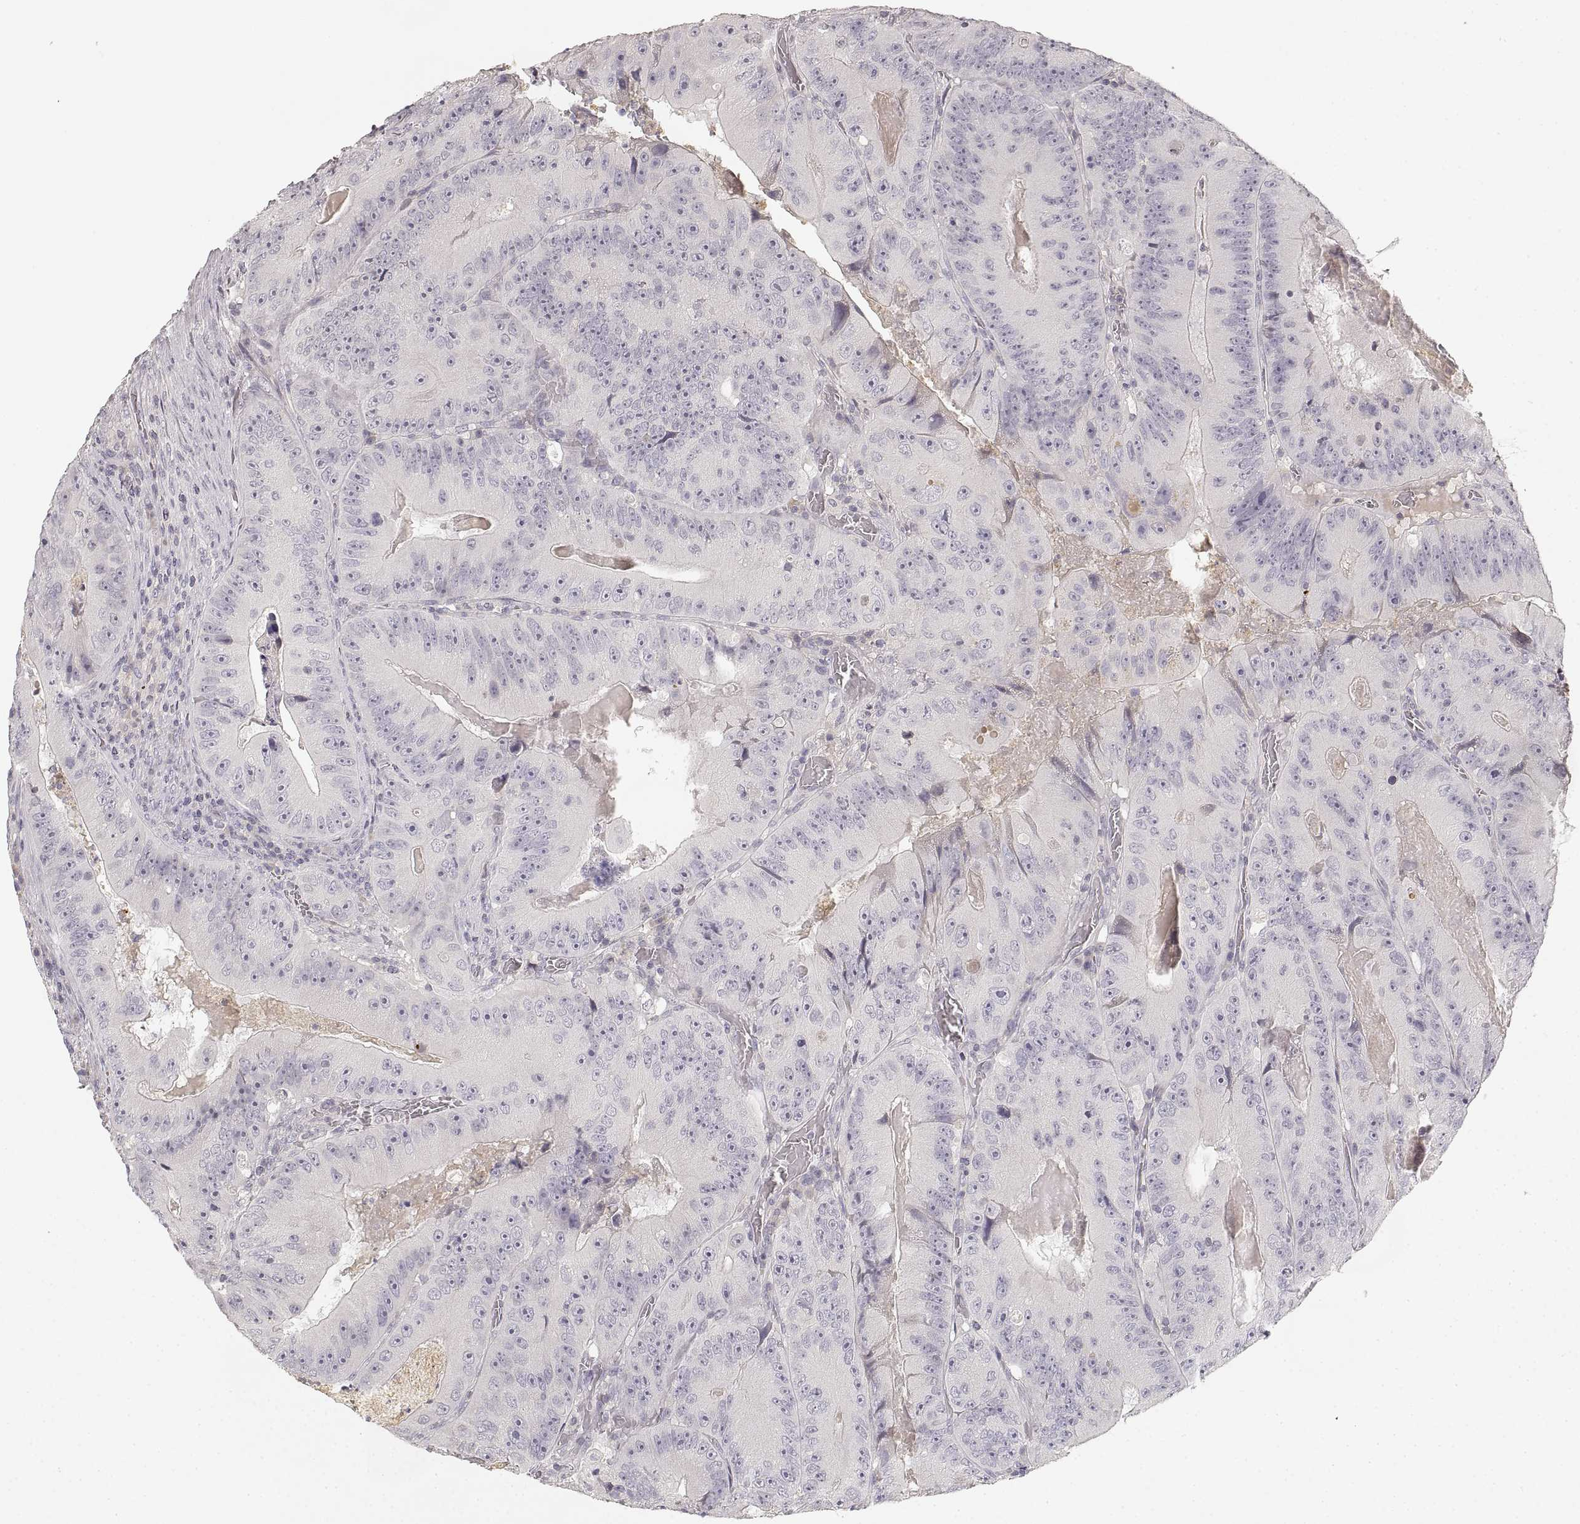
{"staining": {"intensity": "negative", "quantity": "none", "location": "none"}, "tissue": "colorectal cancer", "cell_type": "Tumor cells", "image_type": "cancer", "snomed": [{"axis": "morphology", "description": "Adenocarcinoma, NOS"}, {"axis": "topography", "description": "Colon"}], "caption": "This is a photomicrograph of immunohistochemistry staining of colorectal cancer, which shows no positivity in tumor cells.", "gene": "RUNDC3A", "patient": {"sex": "female", "age": 86}}